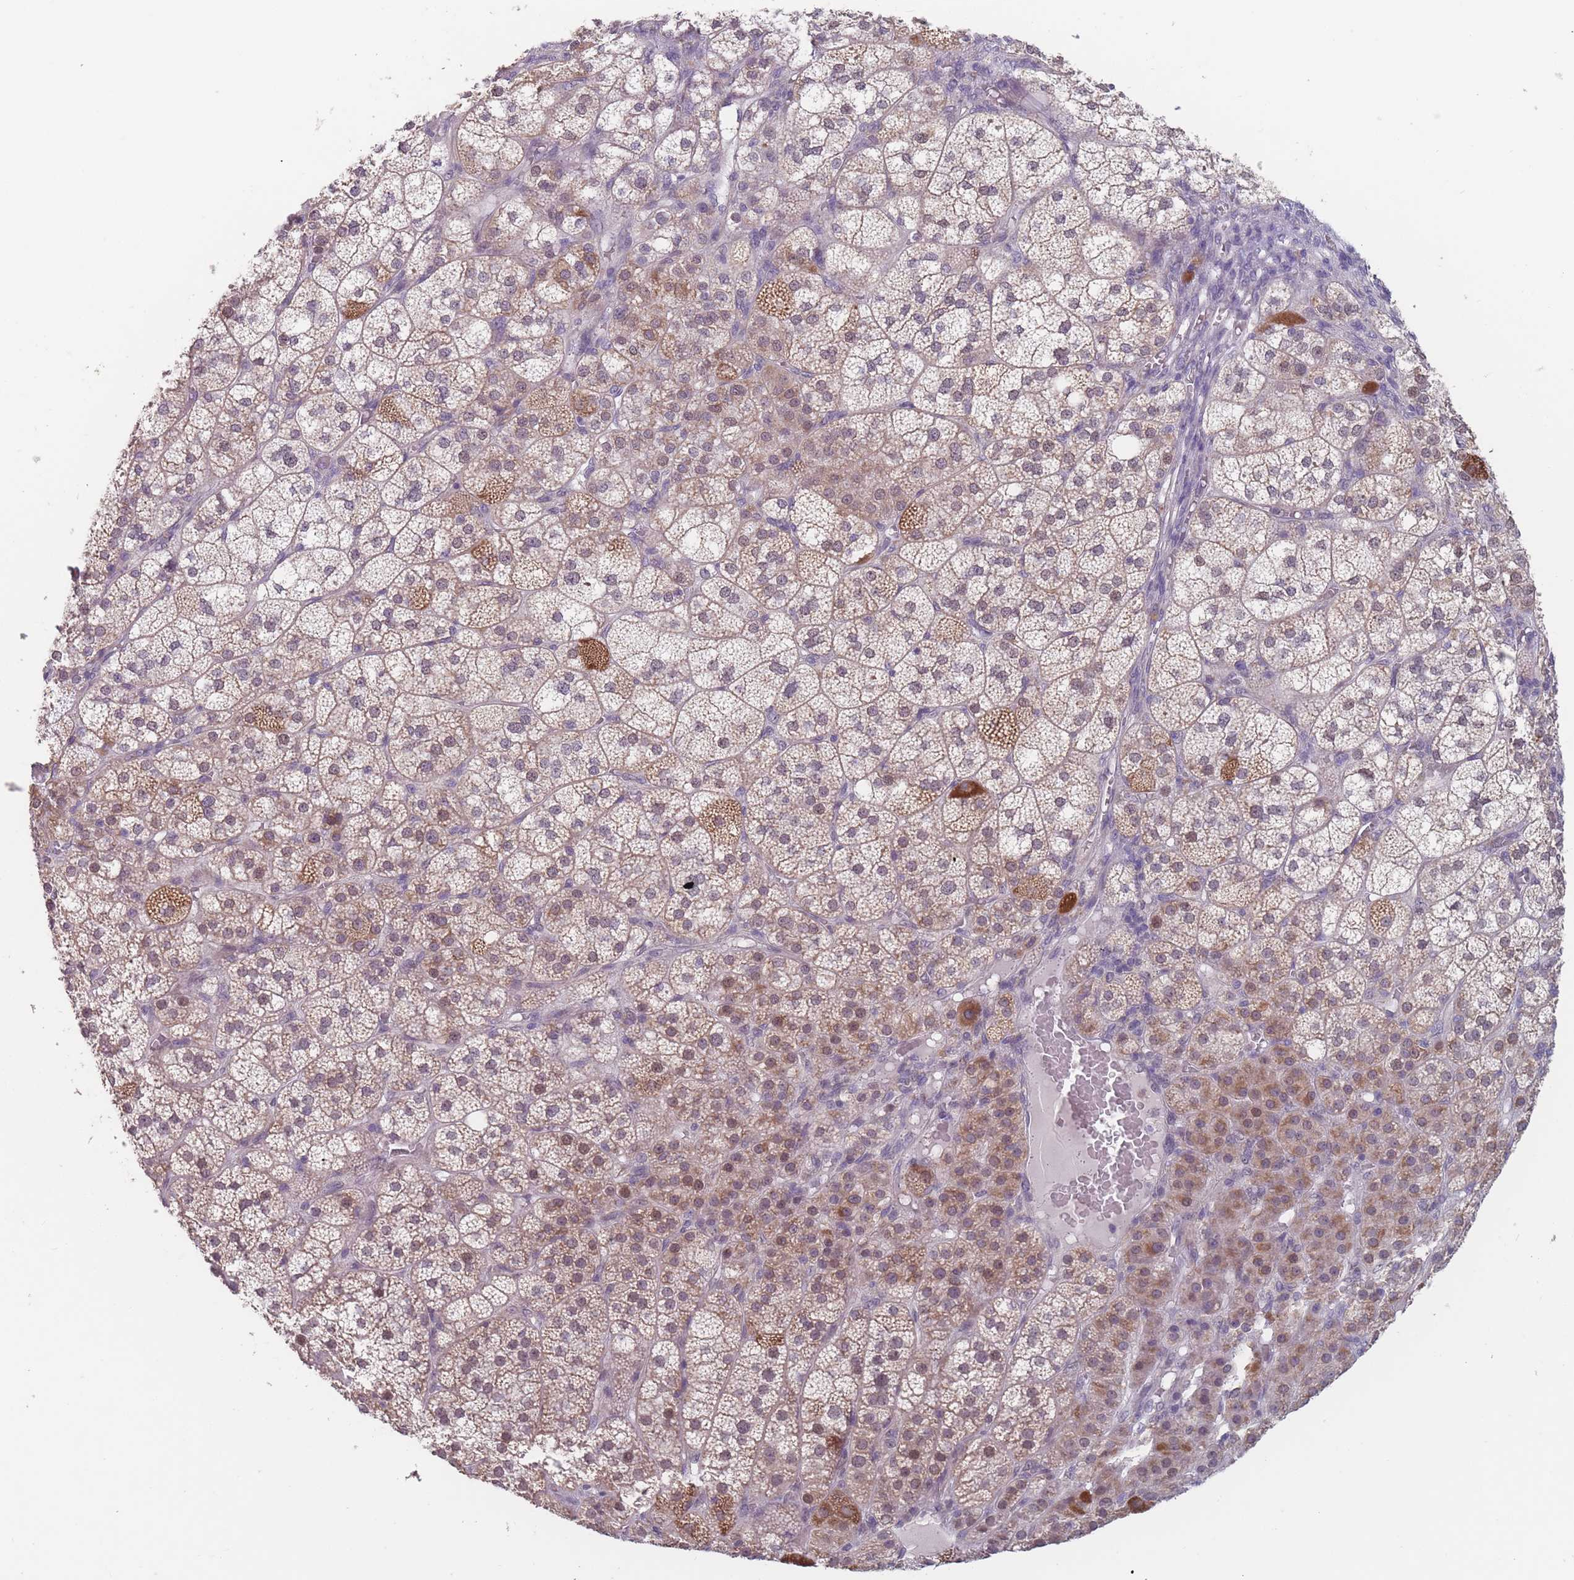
{"staining": {"intensity": "moderate", "quantity": ">75%", "location": "cytoplasmic/membranous,nuclear"}, "tissue": "adrenal gland", "cell_type": "Glandular cells", "image_type": "normal", "snomed": [{"axis": "morphology", "description": "Normal tissue, NOS"}, {"axis": "topography", "description": "Adrenal gland"}], "caption": "DAB (3,3'-diaminobenzidine) immunohistochemical staining of unremarkable adrenal gland displays moderate cytoplasmic/membranous,nuclear protein positivity in about >75% of glandular cells.", "gene": "PEX7", "patient": {"sex": "female", "age": 60}}